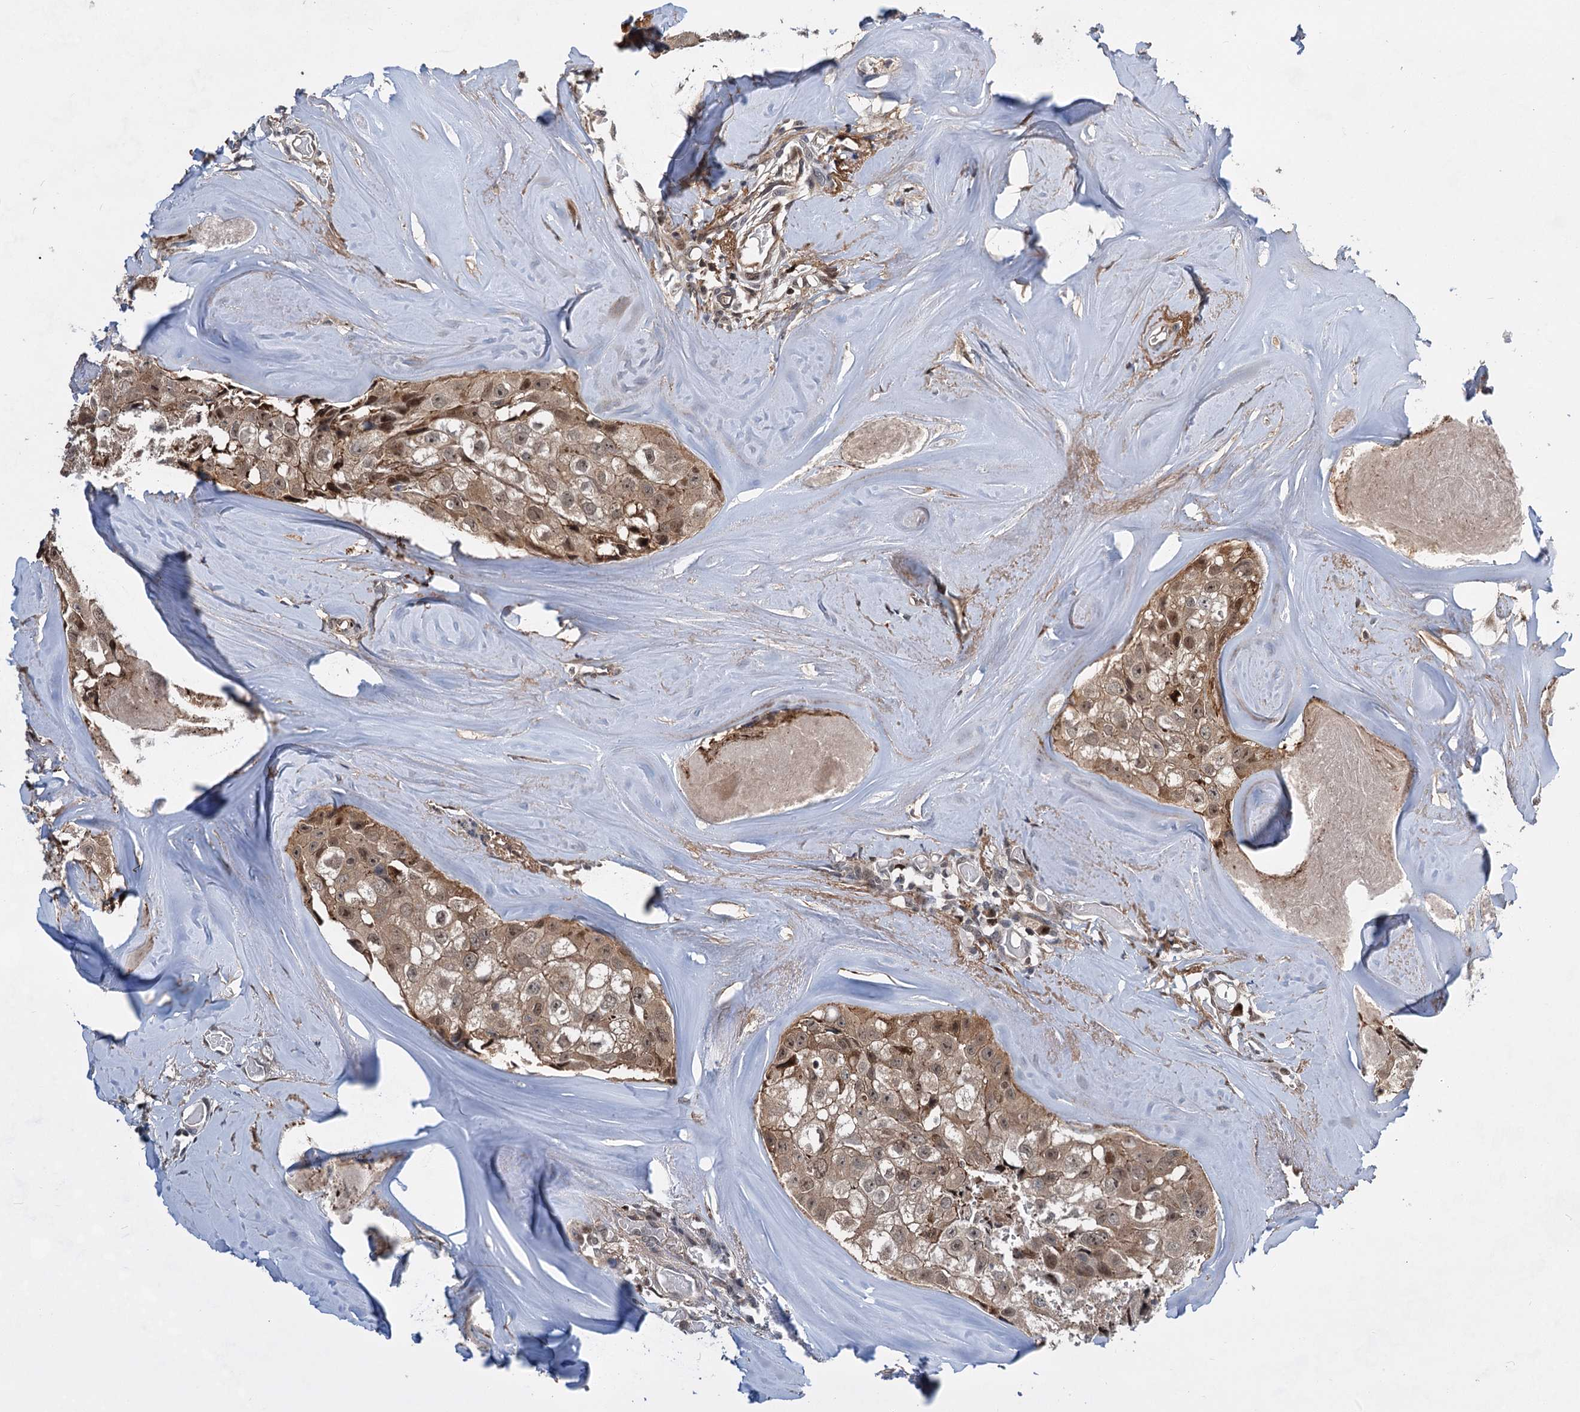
{"staining": {"intensity": "moderate", "quantity": ">75%", "location": "cytoplasmic/membranous,nuclear"}, "tissue": "head and neck cancer", "cell_type": "Tumor cells", "image_type": "cancer", "snomed": [{"axis": "morphology", "description": "Adenocarcinoma, NOS"}, {"axis": "morphology", "description": "Adenocarcinoma, metastatic, NOS"}, {"axis": "topography", "description": "Head-Neck"}], "caption": "High-power microscopy captured an immunohistochemistry (IHC) photomicrograph of head and neck cancer (adenocarcinoma), revealing moderate cytoplasmic/membranous and nuclear positivity in about >75% of tumor cells. The staining was performed using DAB, with brown indicating positive protein expression. Nuclei are stained blue with hematoxylin.", "gene": "GPBP1", "patient": {"sex": "male", "age": 75}}